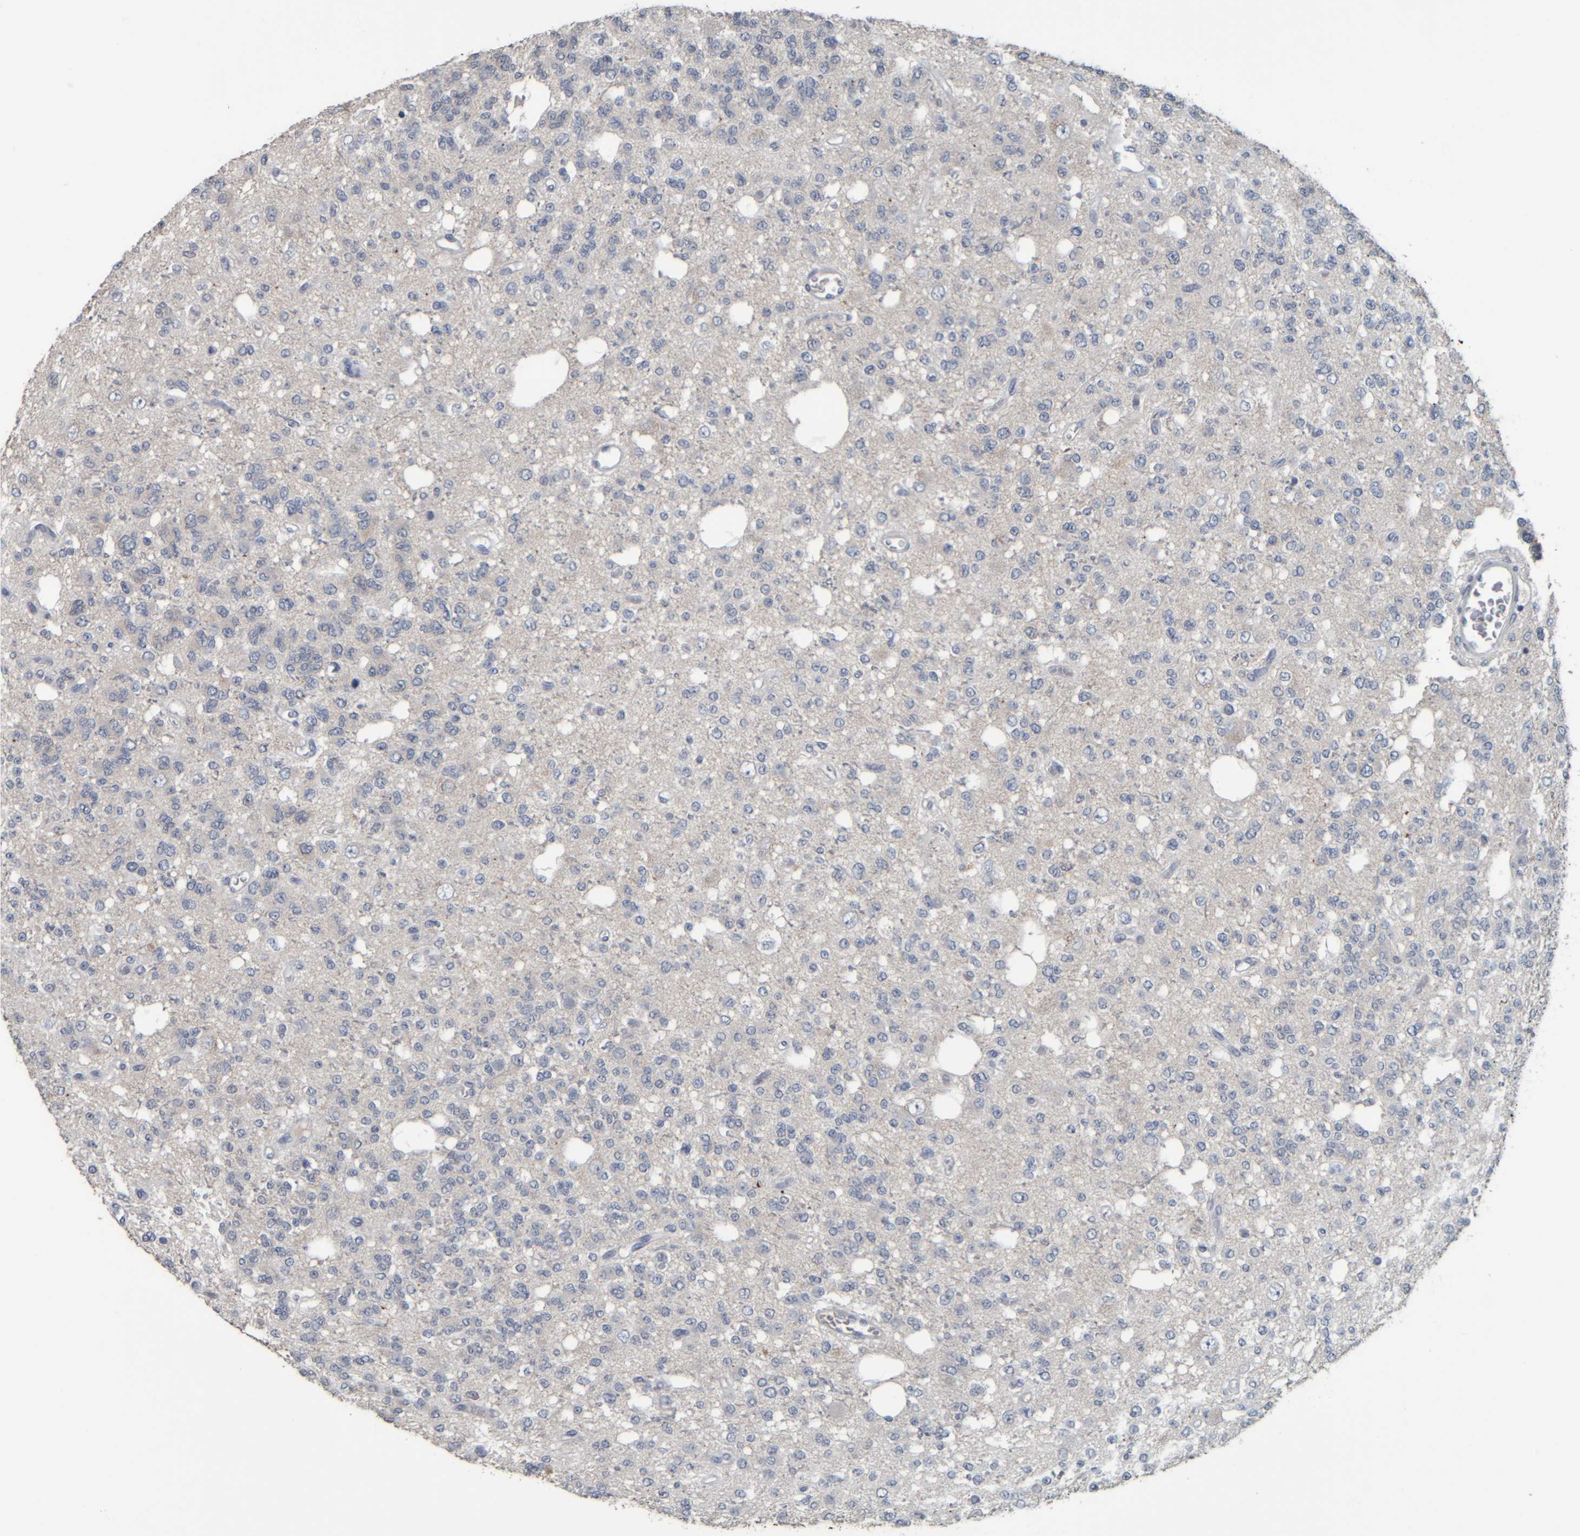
{"staining": {"intensity": "negative", "quantity": "none", "location": "none"}, "tissue": "glioma", "cell_type": "Tumor cells", "image_type": "cancer", "snomed": [{"axis": "morphology", "description": "Glioma, malignant, Low grade"}, {"axis": "topography", "description": "Brain"}], "caption": "An immunohistochemistry (IHC) micrograph of malignant low-grade glioma is shown. There is no staining in tumor cells of malignant low-grade glioma.", "gene": "CAVIN4", "patient": {"sex": "male", "age": 38}}